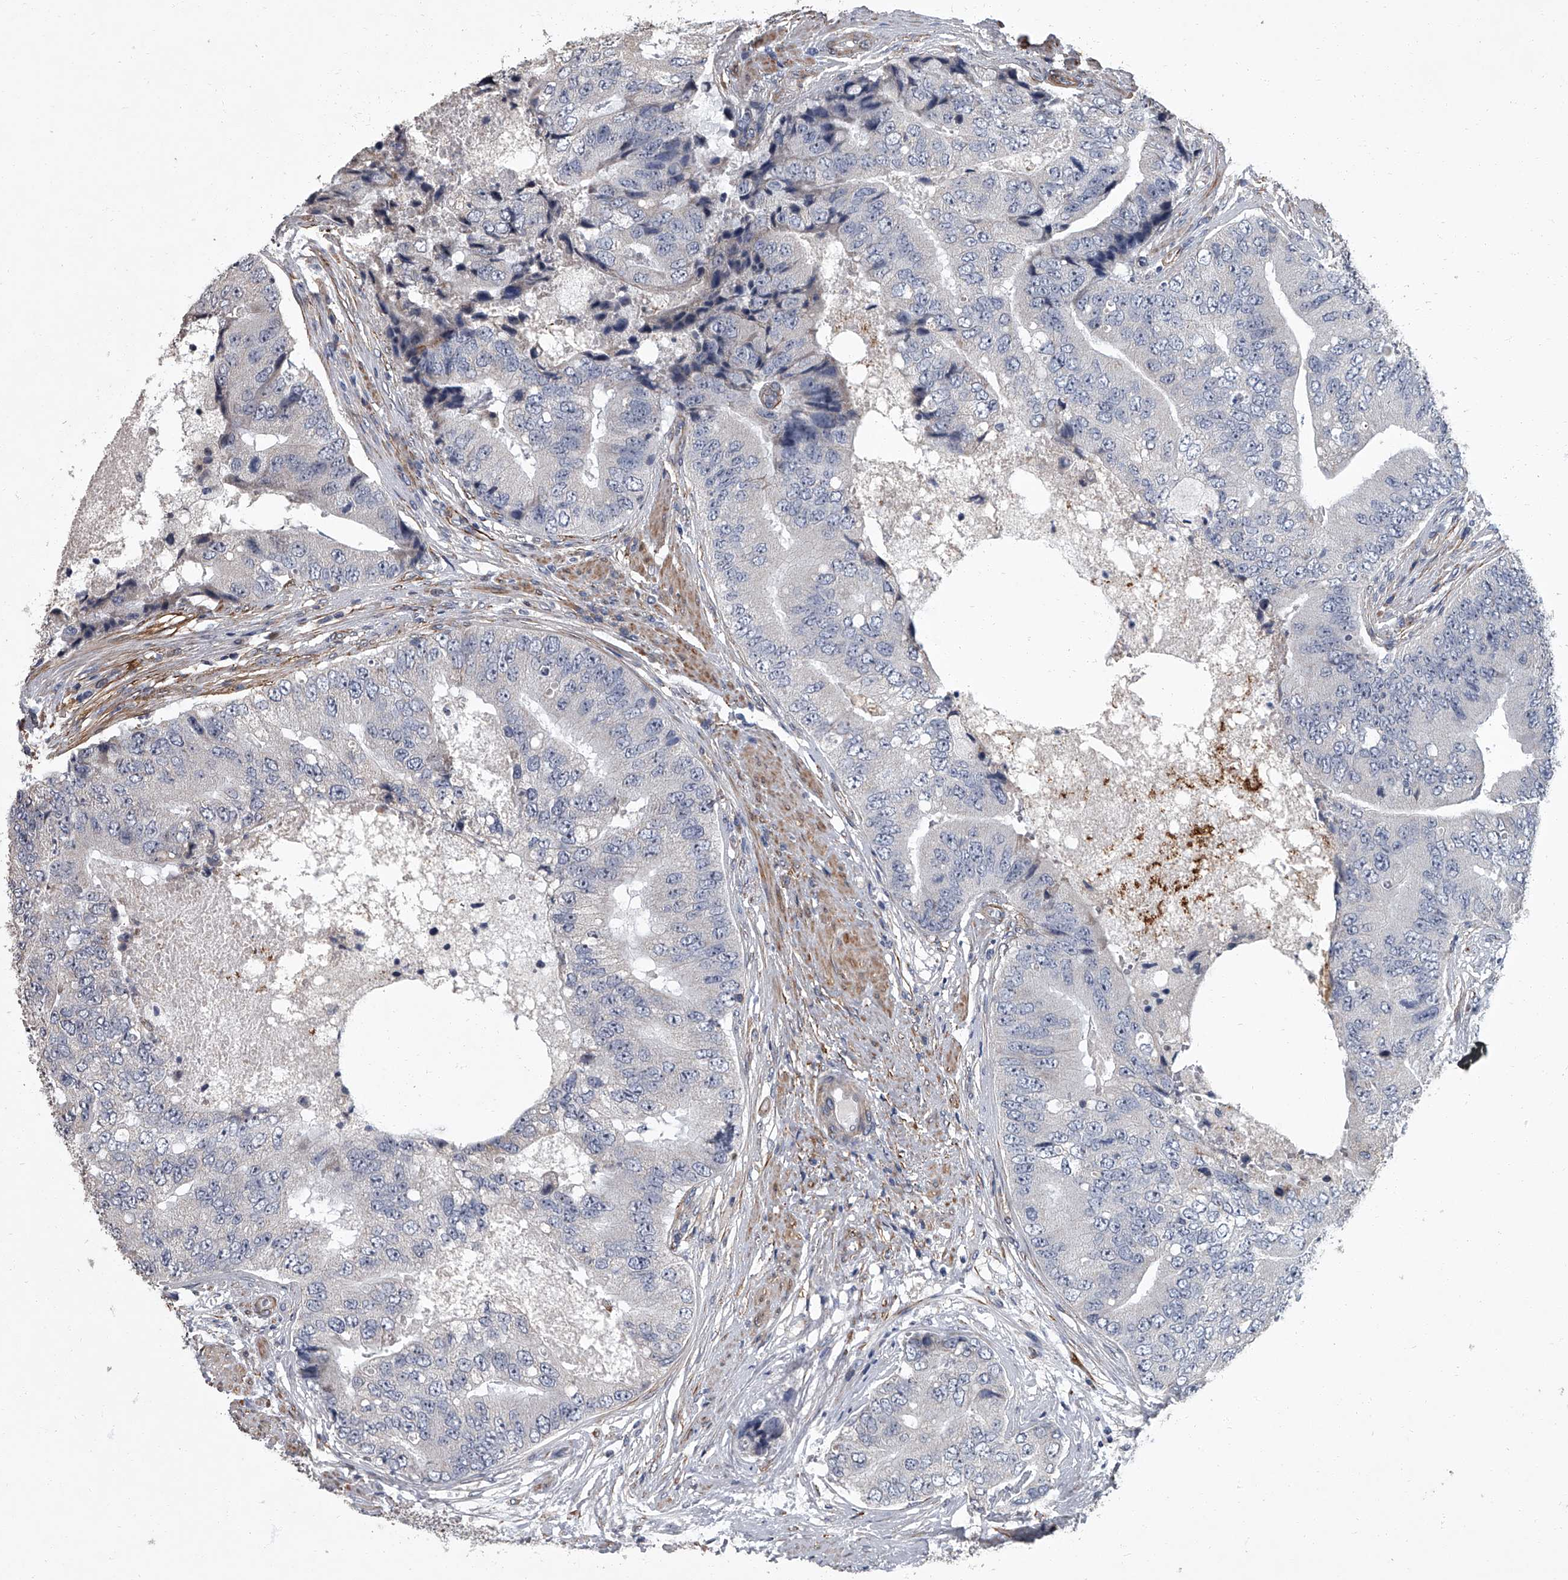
{"staining": {"intensity": "negative", "quantity": "none", "location": "none"}, "tissue": "prostate cancer", "cell_type": "Tumor cells", "image_type": "cancer", "snomed": [{"axis": "morphology", "description": "Adenocarcinoma, High grade"}, {"axis": "topography", "description": "Prostate"}], "caption": "DAB (3,3'-diaminobenzidine) immunohistochemical staining of prostate cancer exhibits no significant positivity in tumor cells.", "gene": "SIRT4", "patient": {"sex": "male", "age": 70}}